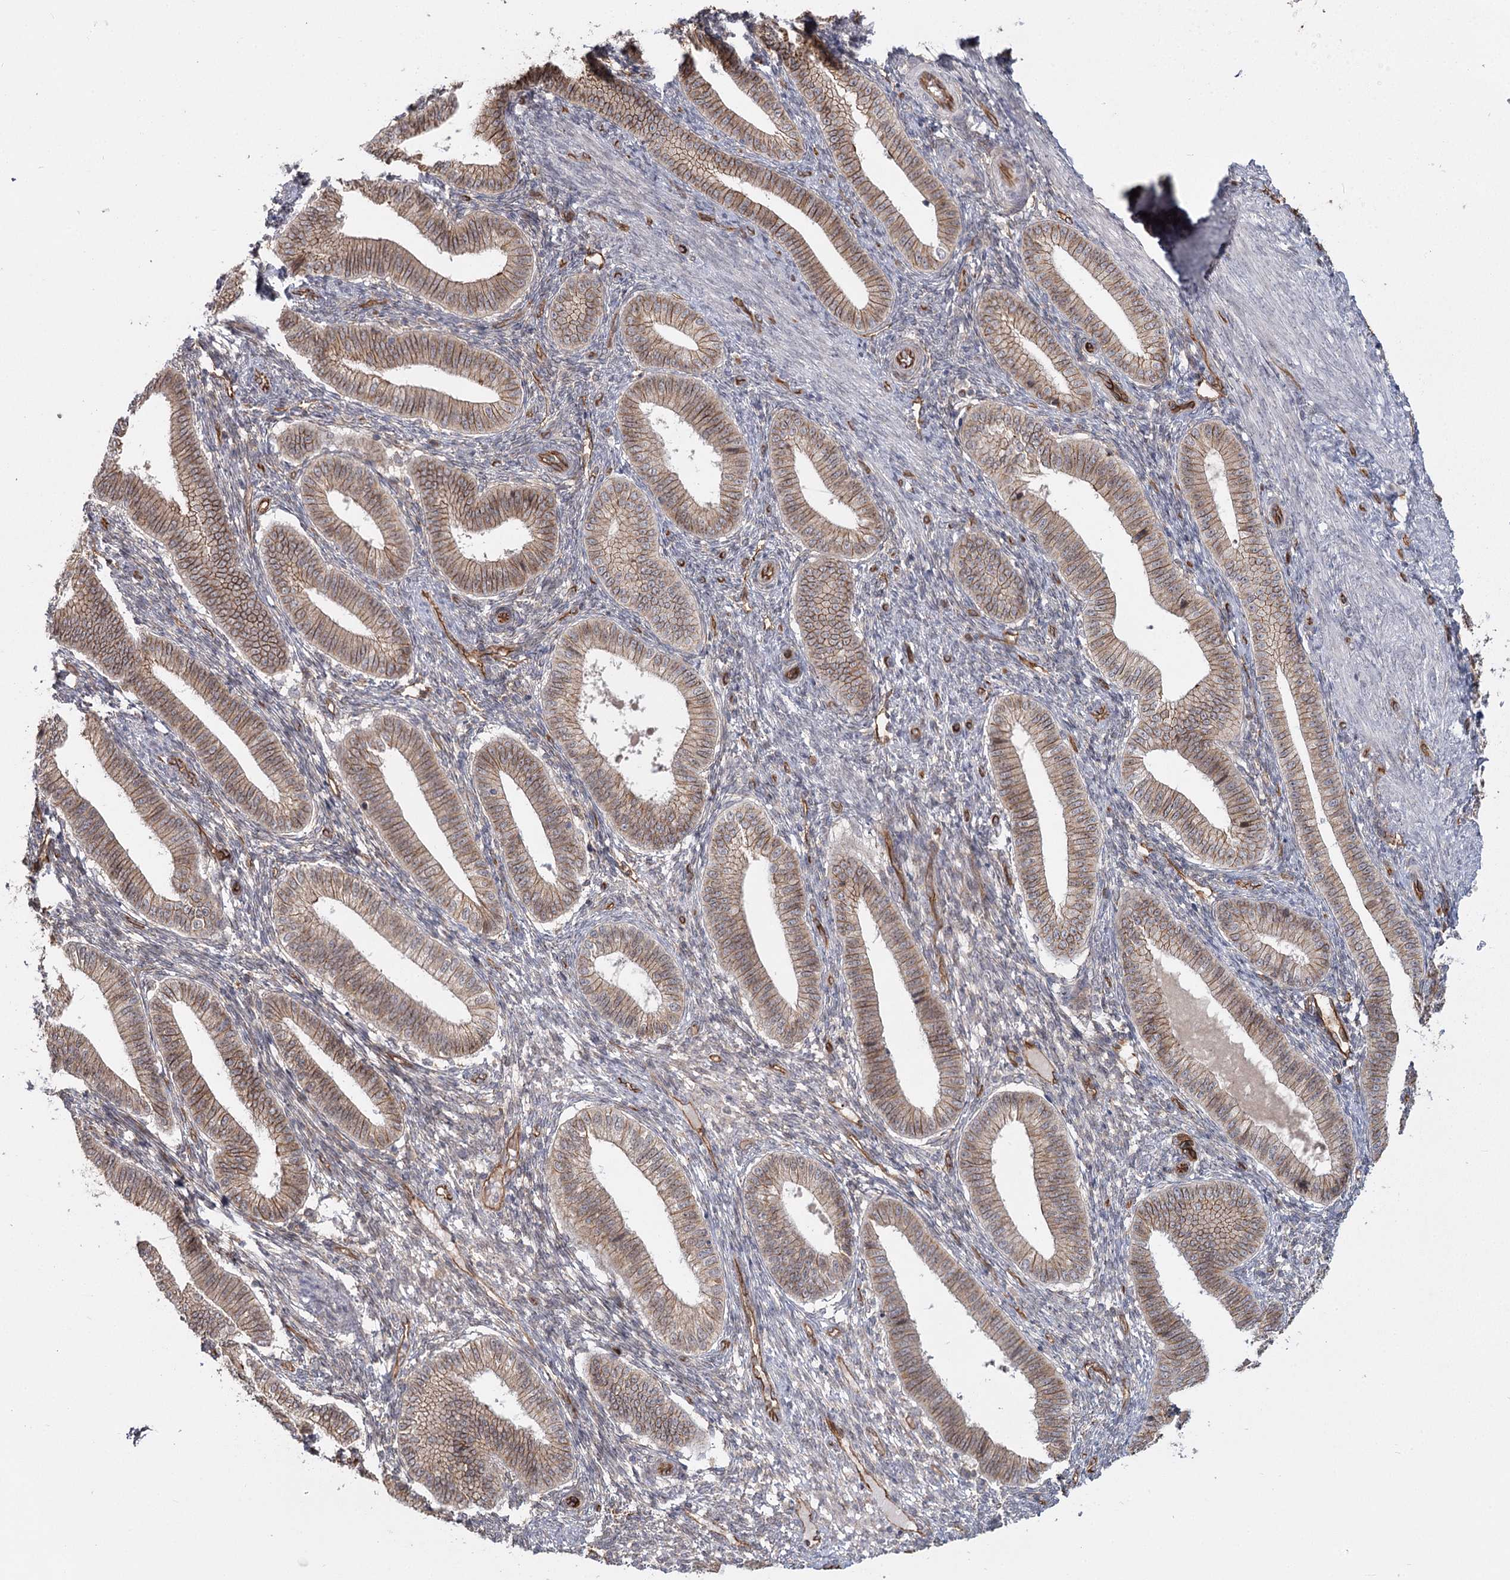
{"staining": {"intensity": "moderate", "quantity": "<25%", "location": "cytoplasmic/membranous"}, "tissue": "endometrium", "cell_type": "Cells in endometrial stroma", "image_type": "normal", "snomed": [{"axis": "morphology", "description": "Normal tissue, NOS"}, {"axis": "topography", "description": "Endometrium"}], "caption": "Brown immunohistochemical staining in benign endometrium reveals moderate cytoplasmic/membranous staining in about <25% of cells in endometrial stroma.", "gene": "RPP14", "patient": {"sex": "female", "age": 39}}